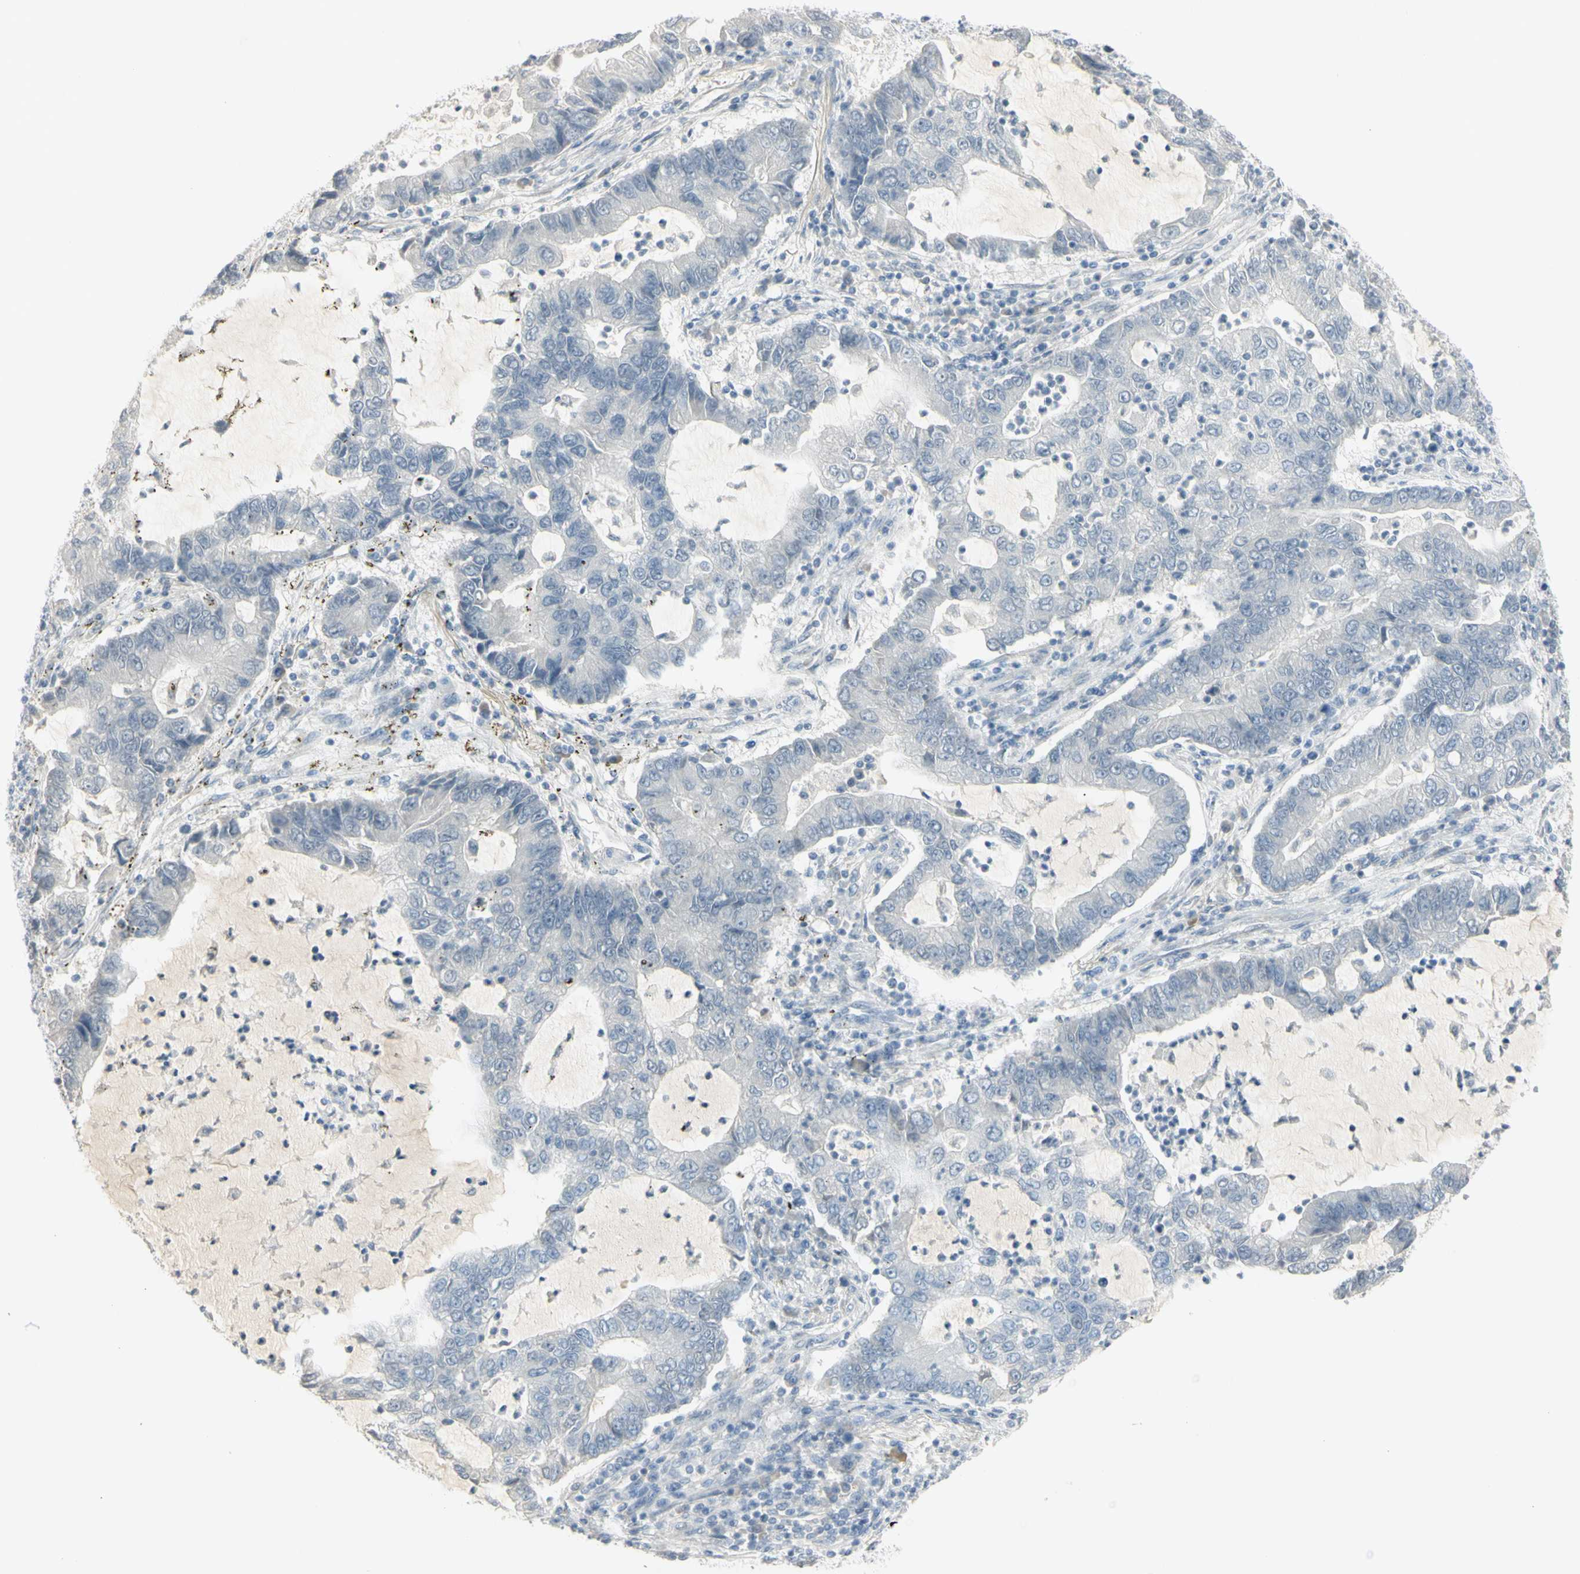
{"staining": {"intensity": "negative", "quantity": "none", "location": "none"}, "tissue": "lung cancer", "cell_type": "Tumor cells", "image_type": "cancer", "snomed": [{"axis": "morphology", "description": "Adenocarcinoma, NOS"}, {"axis": "topography", "description": "Lung"}], "caption": "Lung adenocarcinoma stained for a protein using immunohistochemistry reveals no staining tumor cells.", "gene": "PIP", "patient": {"sex": "female", "age": 51}}